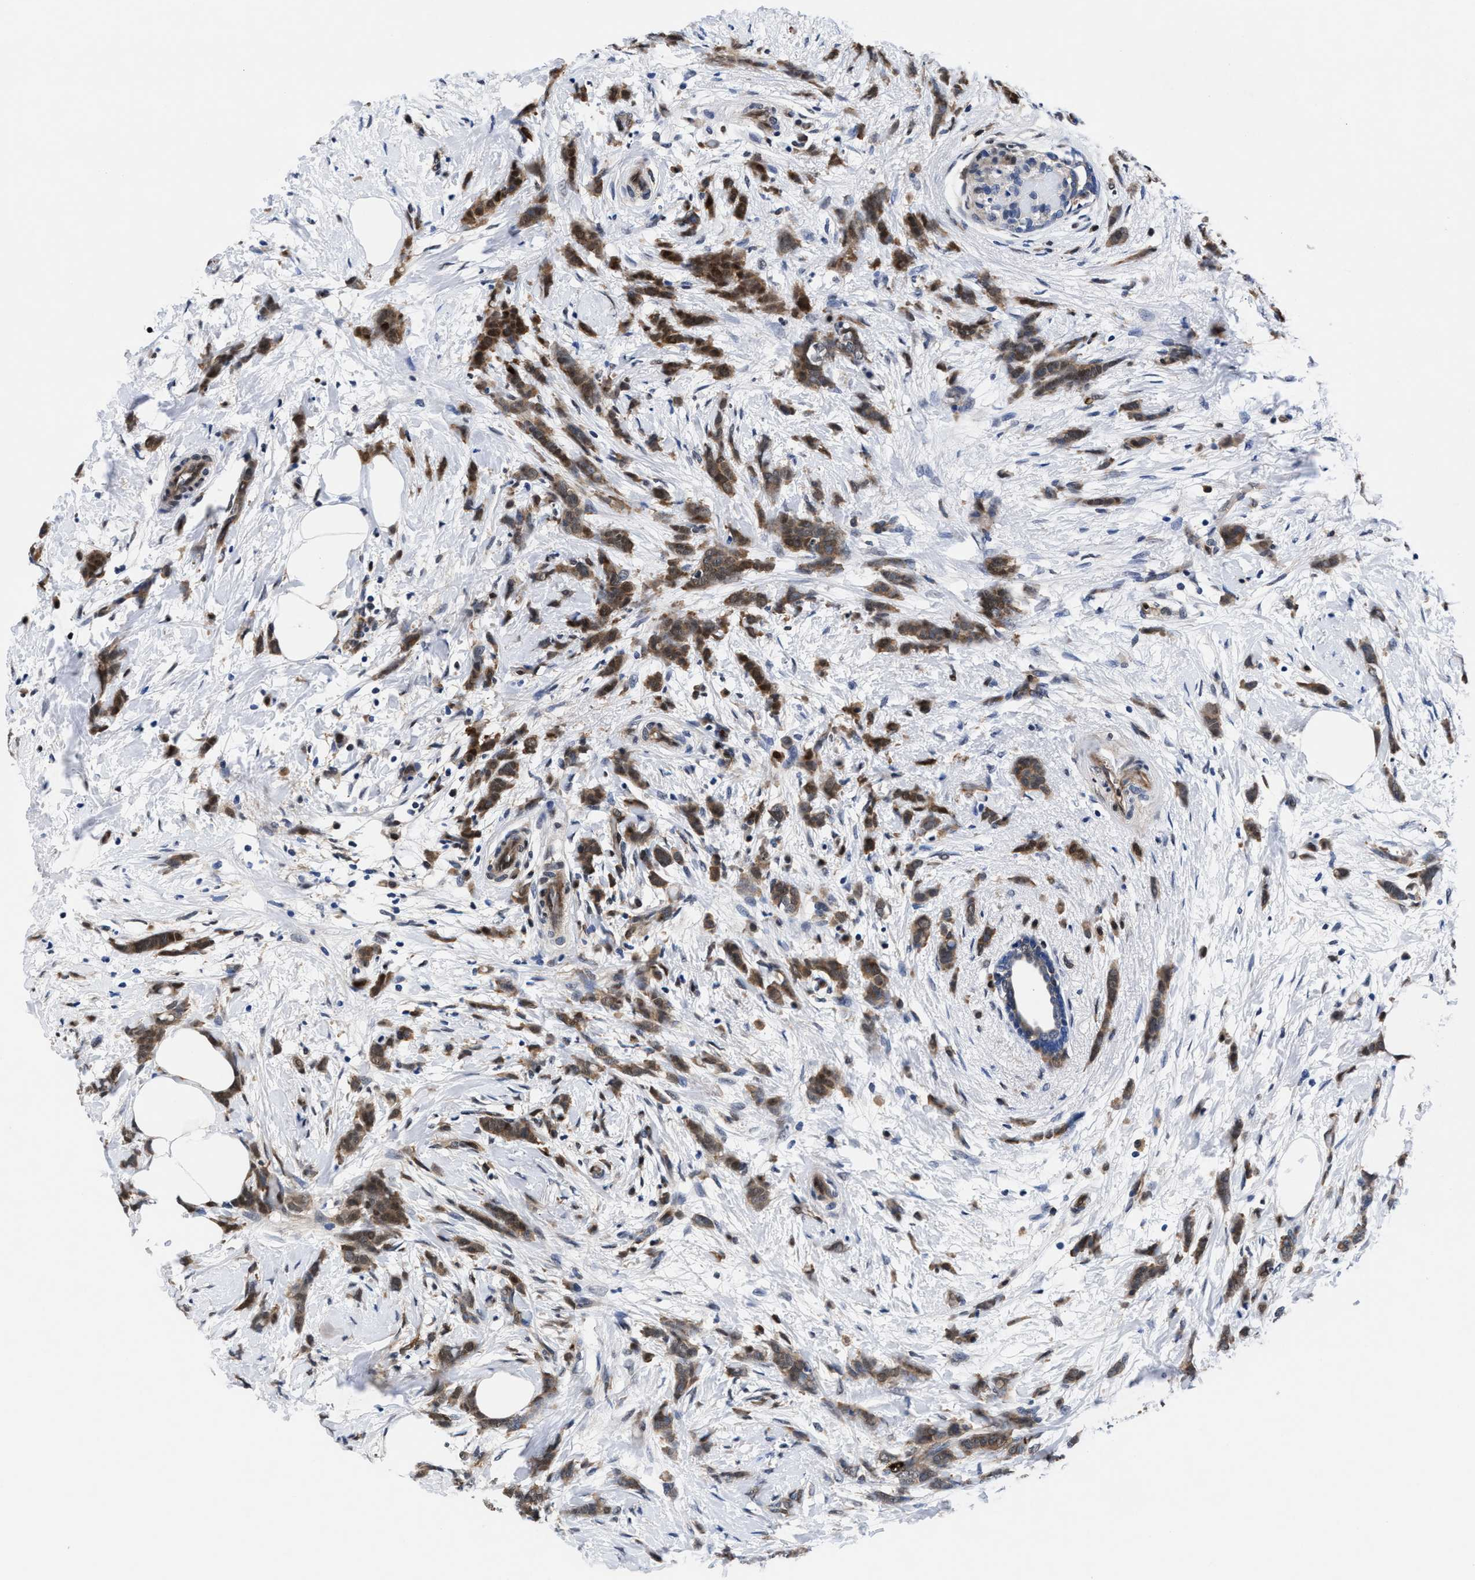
{"staining": {"intensity": "moderate", "quantity": ">75%", "location": "cytoplasmic/membranous,nuclear"}, "tissue": "breast cancer", "cell_type": "Tumor cells", "image_type": "cancer", "snomed": [{"axis": "morphology", "description": "Lobular carcinoma, in situ"}, {"axis": "morphology", "description": "Lobular carcinoma"}, {"axis": "topography", "description": "Breast"}], "caption": "Approximately >75% of tumor cells in breast cancer (lobular carcinoma) display moderate cytoplasmic/membranous and nuclear protein positivity as visualized by brown immunohistochemical staining.", "gene": "ACLY", "patient": {"sex": "female", "age": 41}}